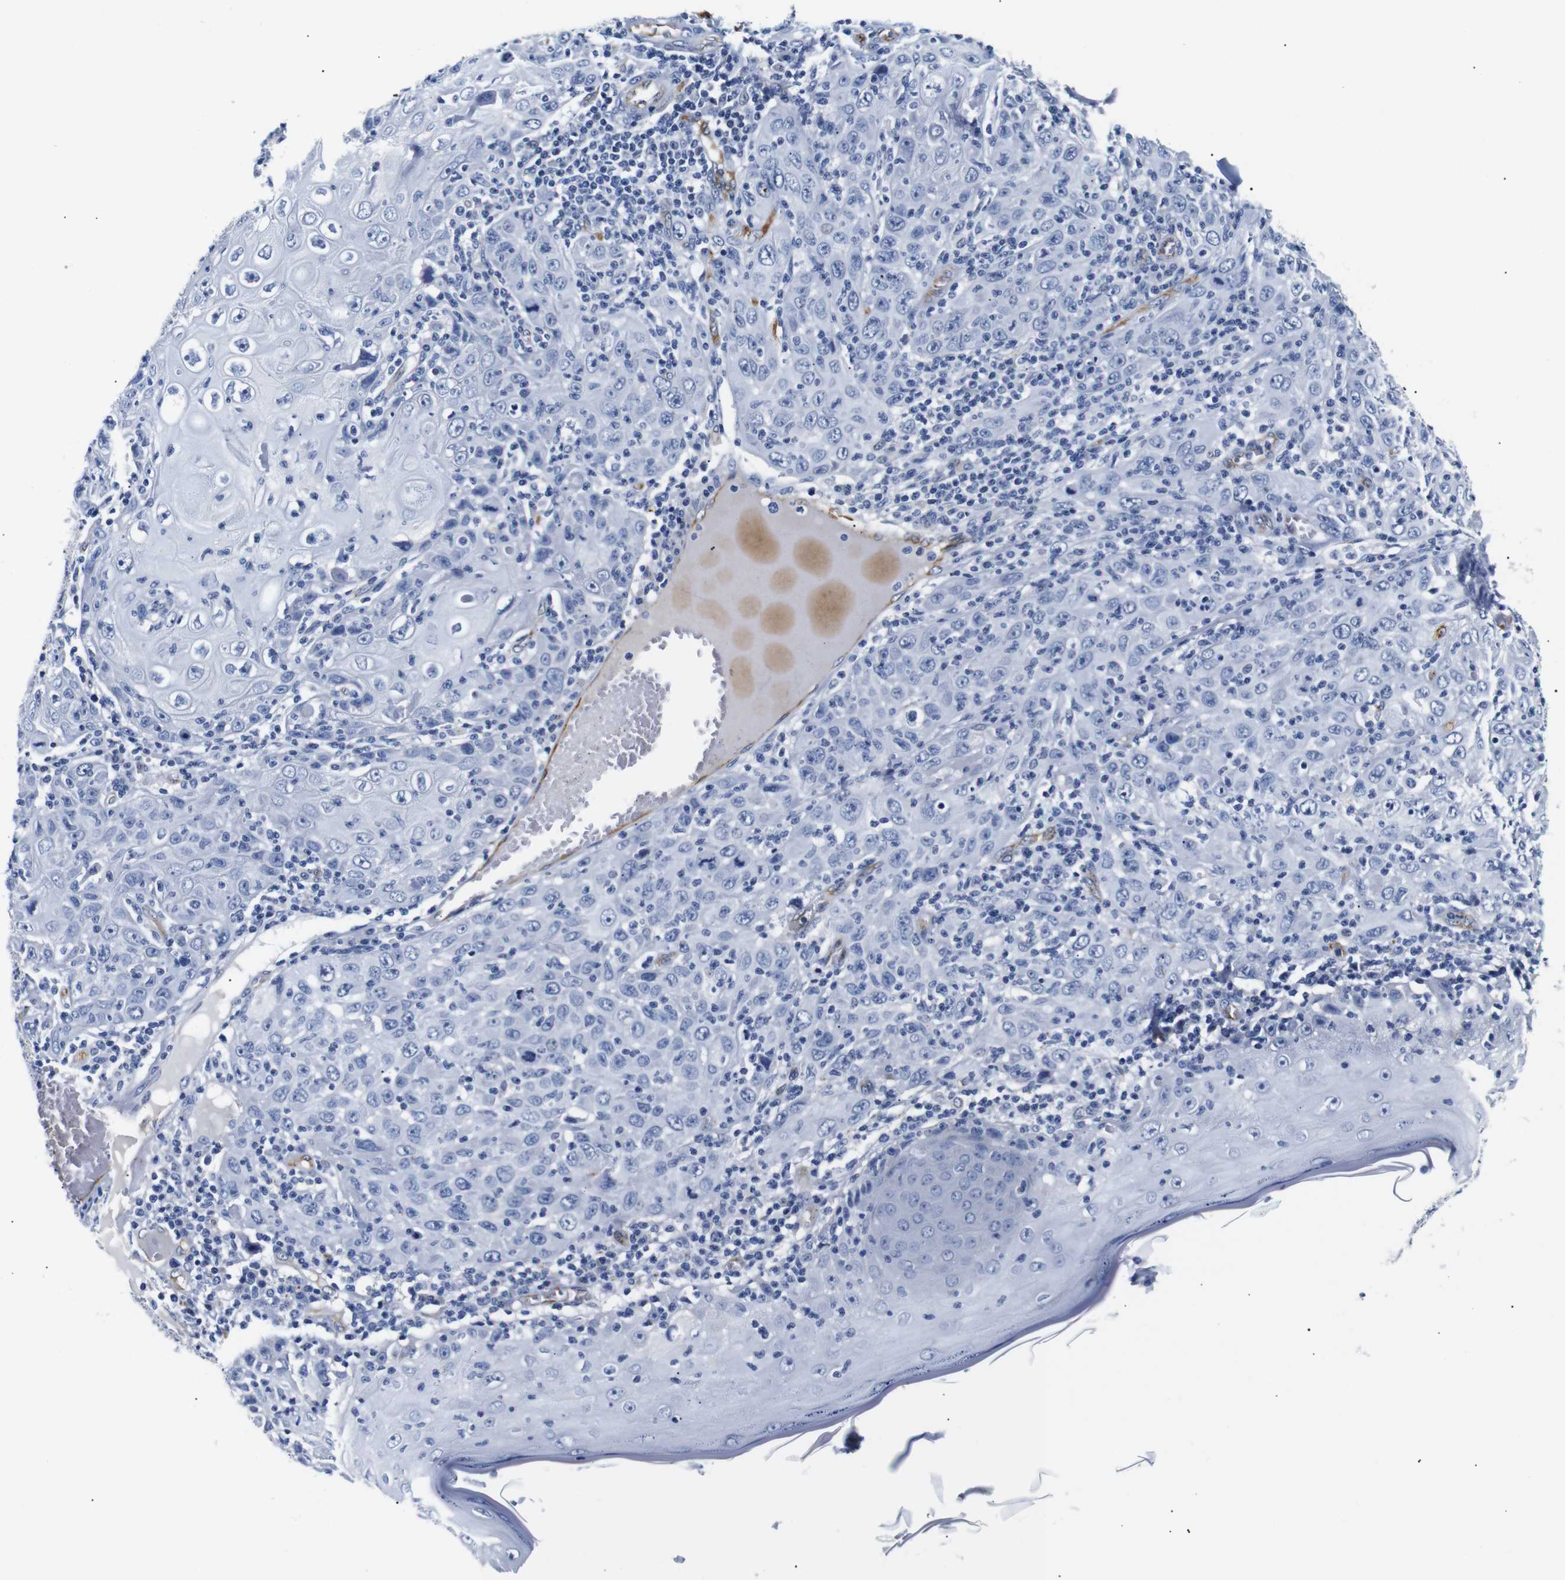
{"staining": {"intensity": "negative", "quantity": "none", "location": "none"}, "tissue": "skin cancer", "cell_type": "Tumor cells", "image_type": "cancer", "snomed": [{"axis": "morphology", "description": "Squamous cell carcinoma, NOS"}, {"axis": "topography", "description": "Skin"}], "caption": "Immunohistochemical staining of human skin squamous cell carcinoma shows no significant positivity in tumor cells.", "gene": "MUC4", "patient": {"sex": "female", "age": 88}}